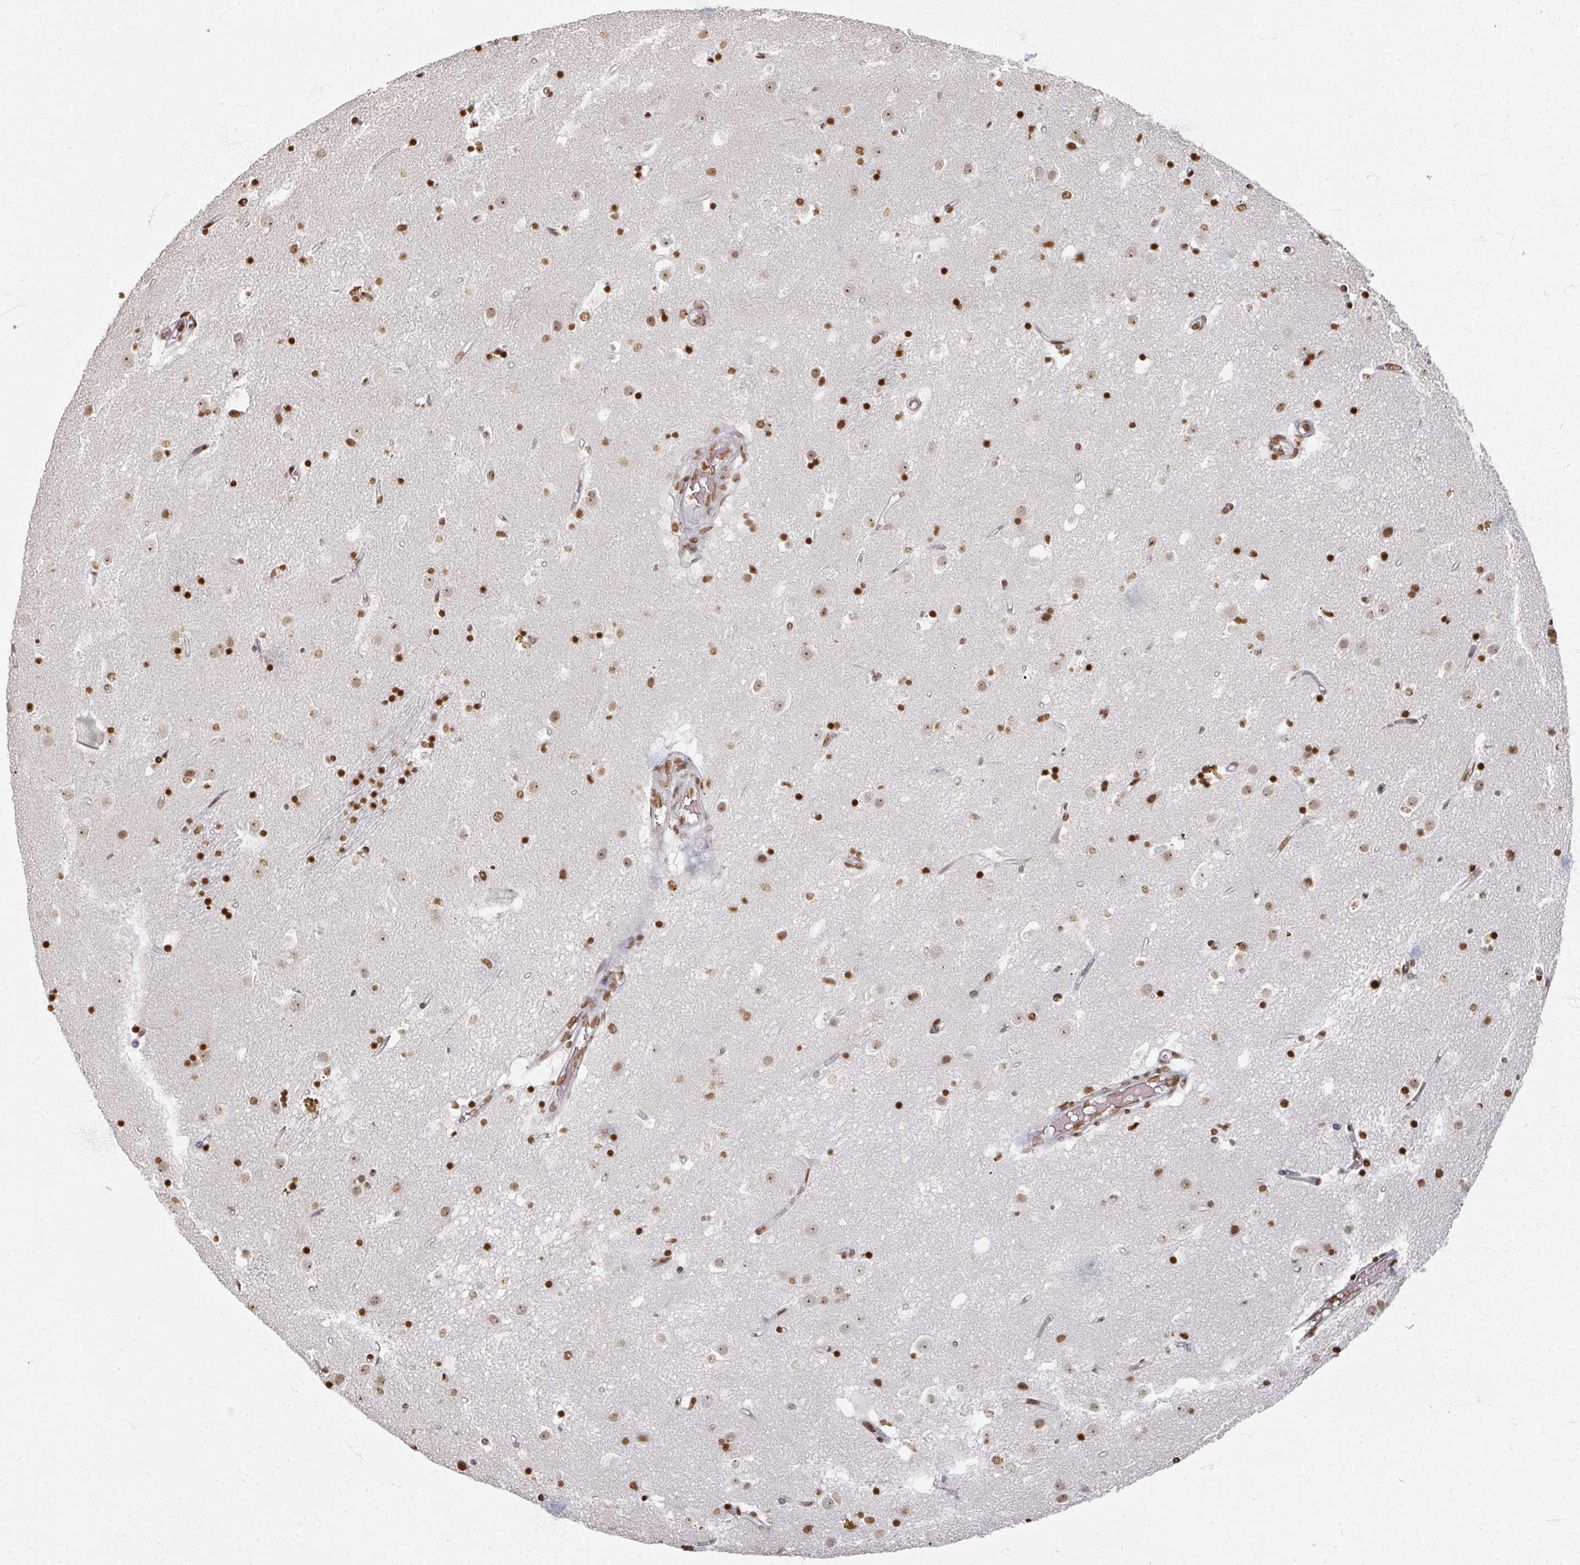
{"staining": {"intensity": "strong", "quantity": ">75%", "location": "nuclear"}, "tissue": "caudate", "cell_type": "Glial cells", "image_type": "normal", "snomed": [{"axis": "morphology", "description": "Normal tissue, NOS"}, {"axis": "topography", "description": "Lateral ventricle wall"}], "caption": "Approximately >75% of glial cells in normal caudate show strong nuclear protein staining as visualized by brown immunohistochemical staining.", "gene": "DCUN1D5", "patient": {"sex": "male", "age": 58}}